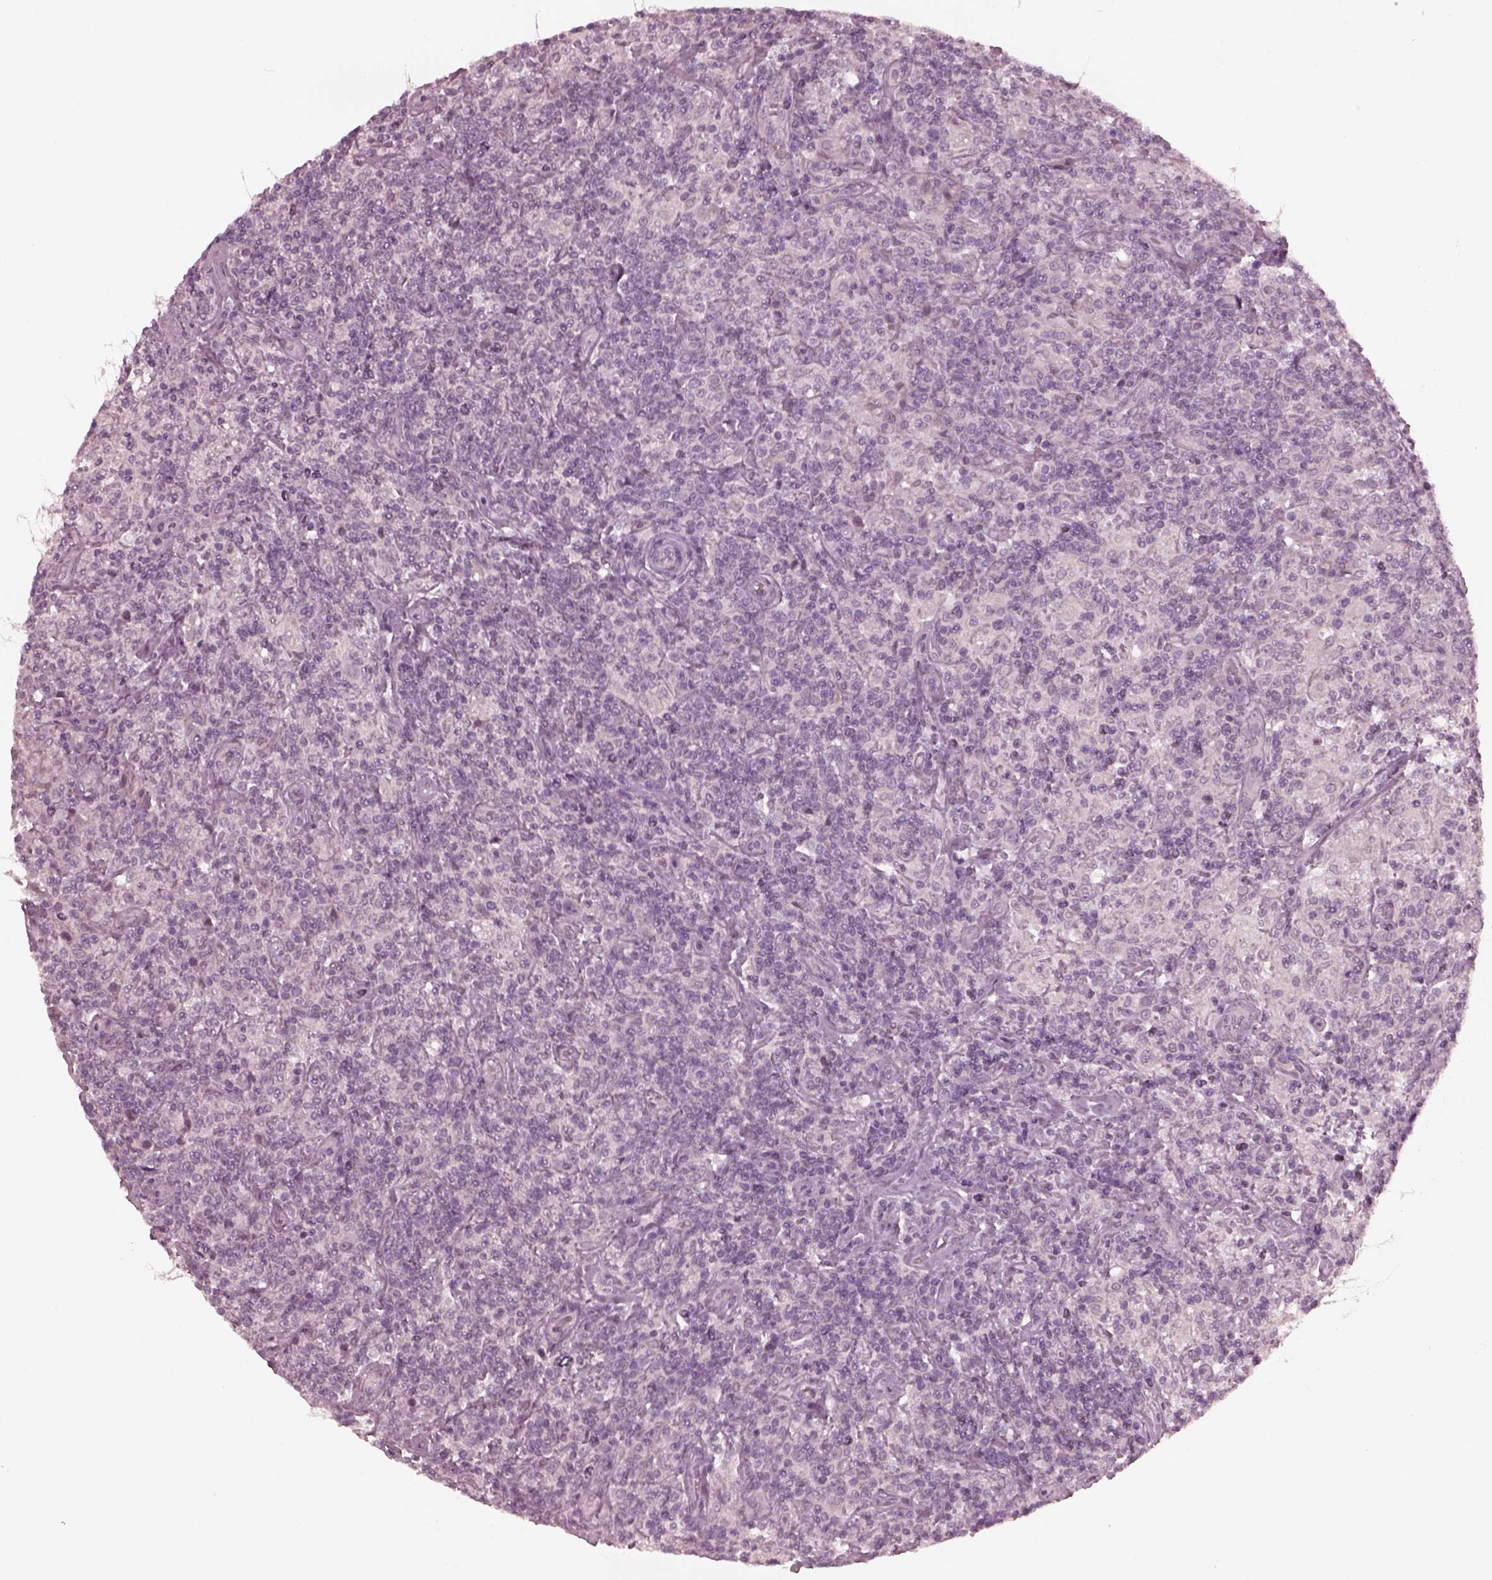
{"staining": {"intensity": "negative", "quantity": "none", "location": "none"}, "tissue": "lymphoma", "cell_type": "Tumor cells", "image_type": "cancer", "snomed": [{"axis": "morphology", "description": "Hodgkin's disease, NOS"}, {"axis": "topography", "description": "Lymph node"}], "caption": "Histopathology image shows no significant protein expression in tumor cells of Hodgkin's disease. Brightfield microscopy of IHC stained with DAB (3,3'-diaminobenzidine) (brown) and hematoxylin (blue), captured at high magnification.", "gene": "CCDC170", "patient": {"sex": "male", "age": 70}}